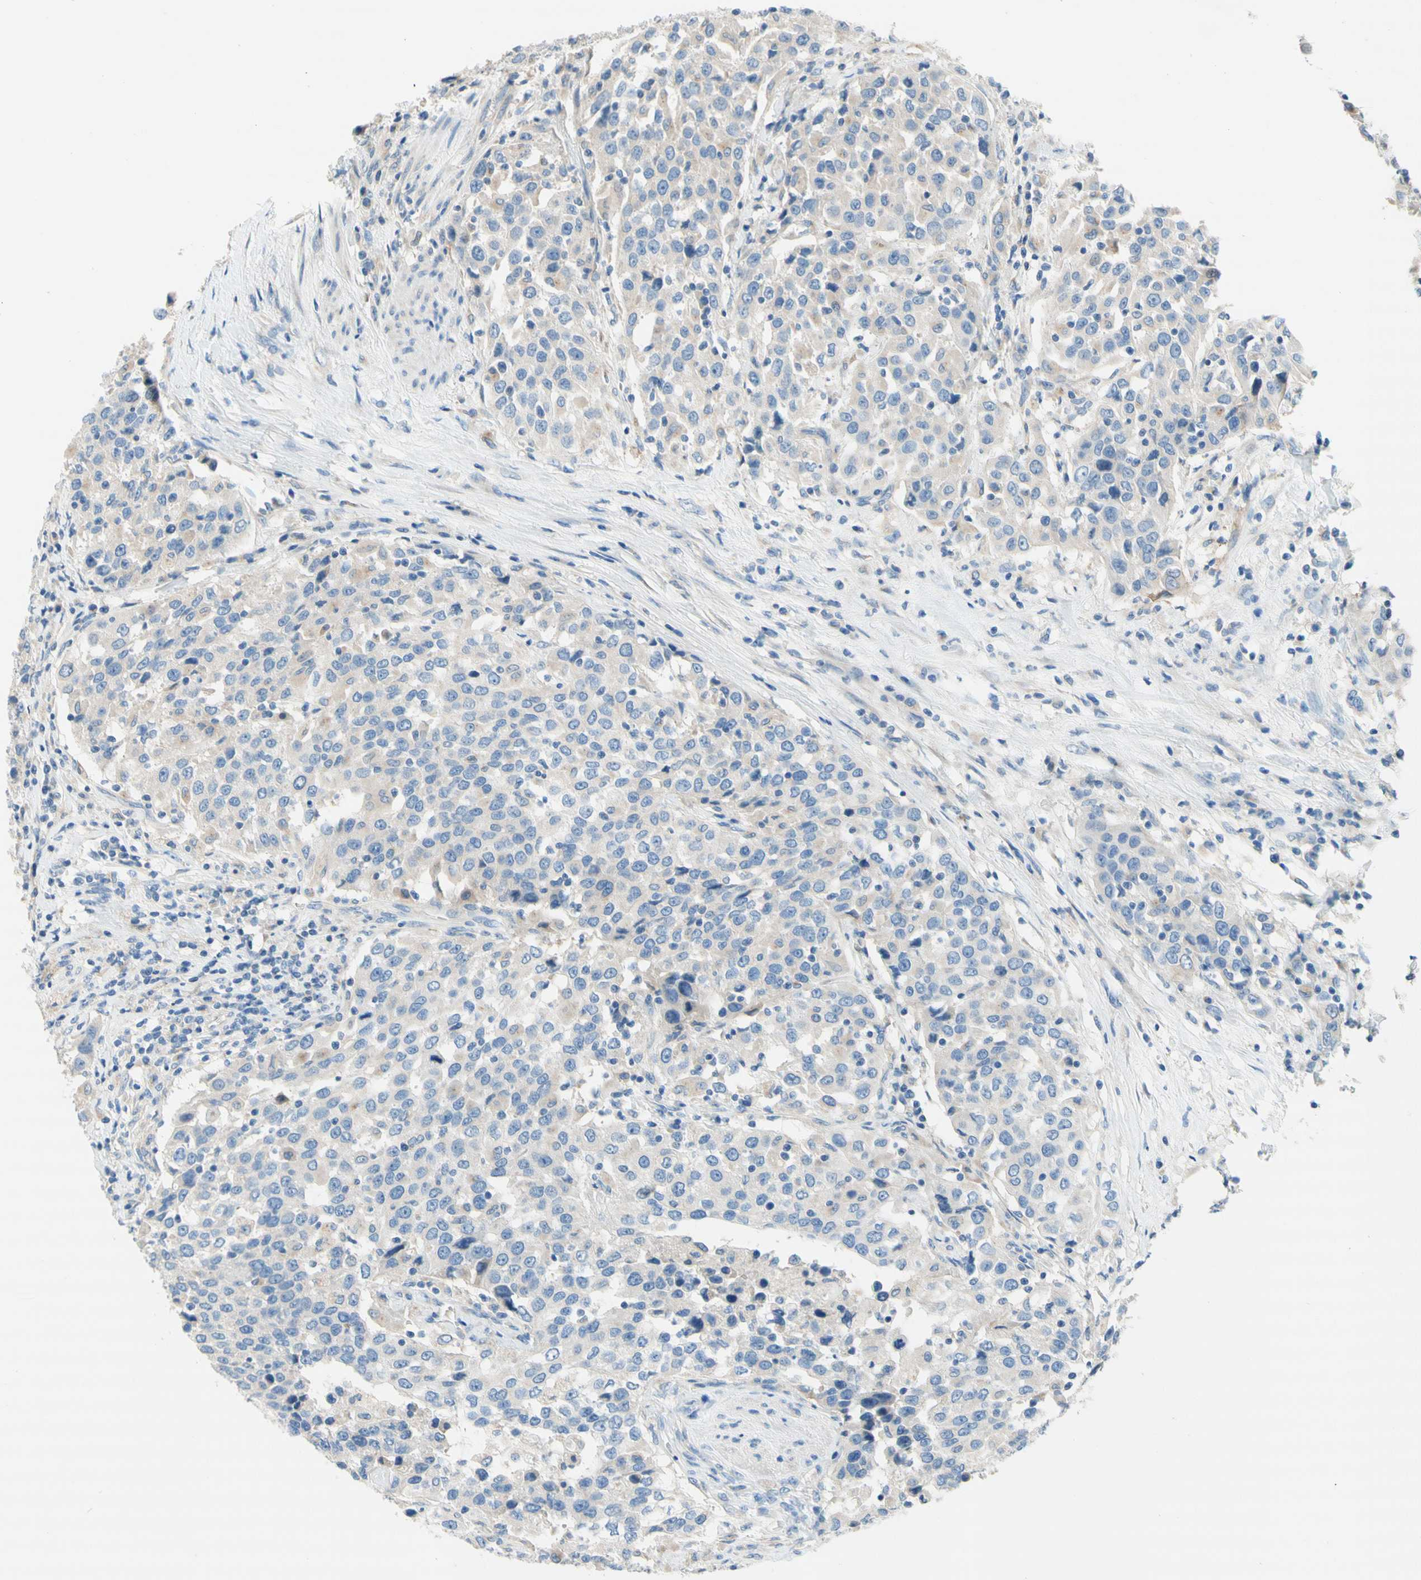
{"staining": {"intensity": "weak", "quantity": ">75%", "location": "cytoplasmic/membranous"}, "tissue": "urothelial cancer", "cell_type": "Tumor cells", "image_type": "cancer", "snomed": [{"axis": "morphology", "description": "Urothelial carcinoma, High grade"}, {"axis": "topography", "description": "Urinary bladder"}], "caption": "An image showing weak cytoplasmic/membranous positivity in about >75% of tumor cells in urothelial cancer, as visualized by brown immunohistochemical staining.", "gene": "F3", "patient": {"sex": "female", "age": 80}}